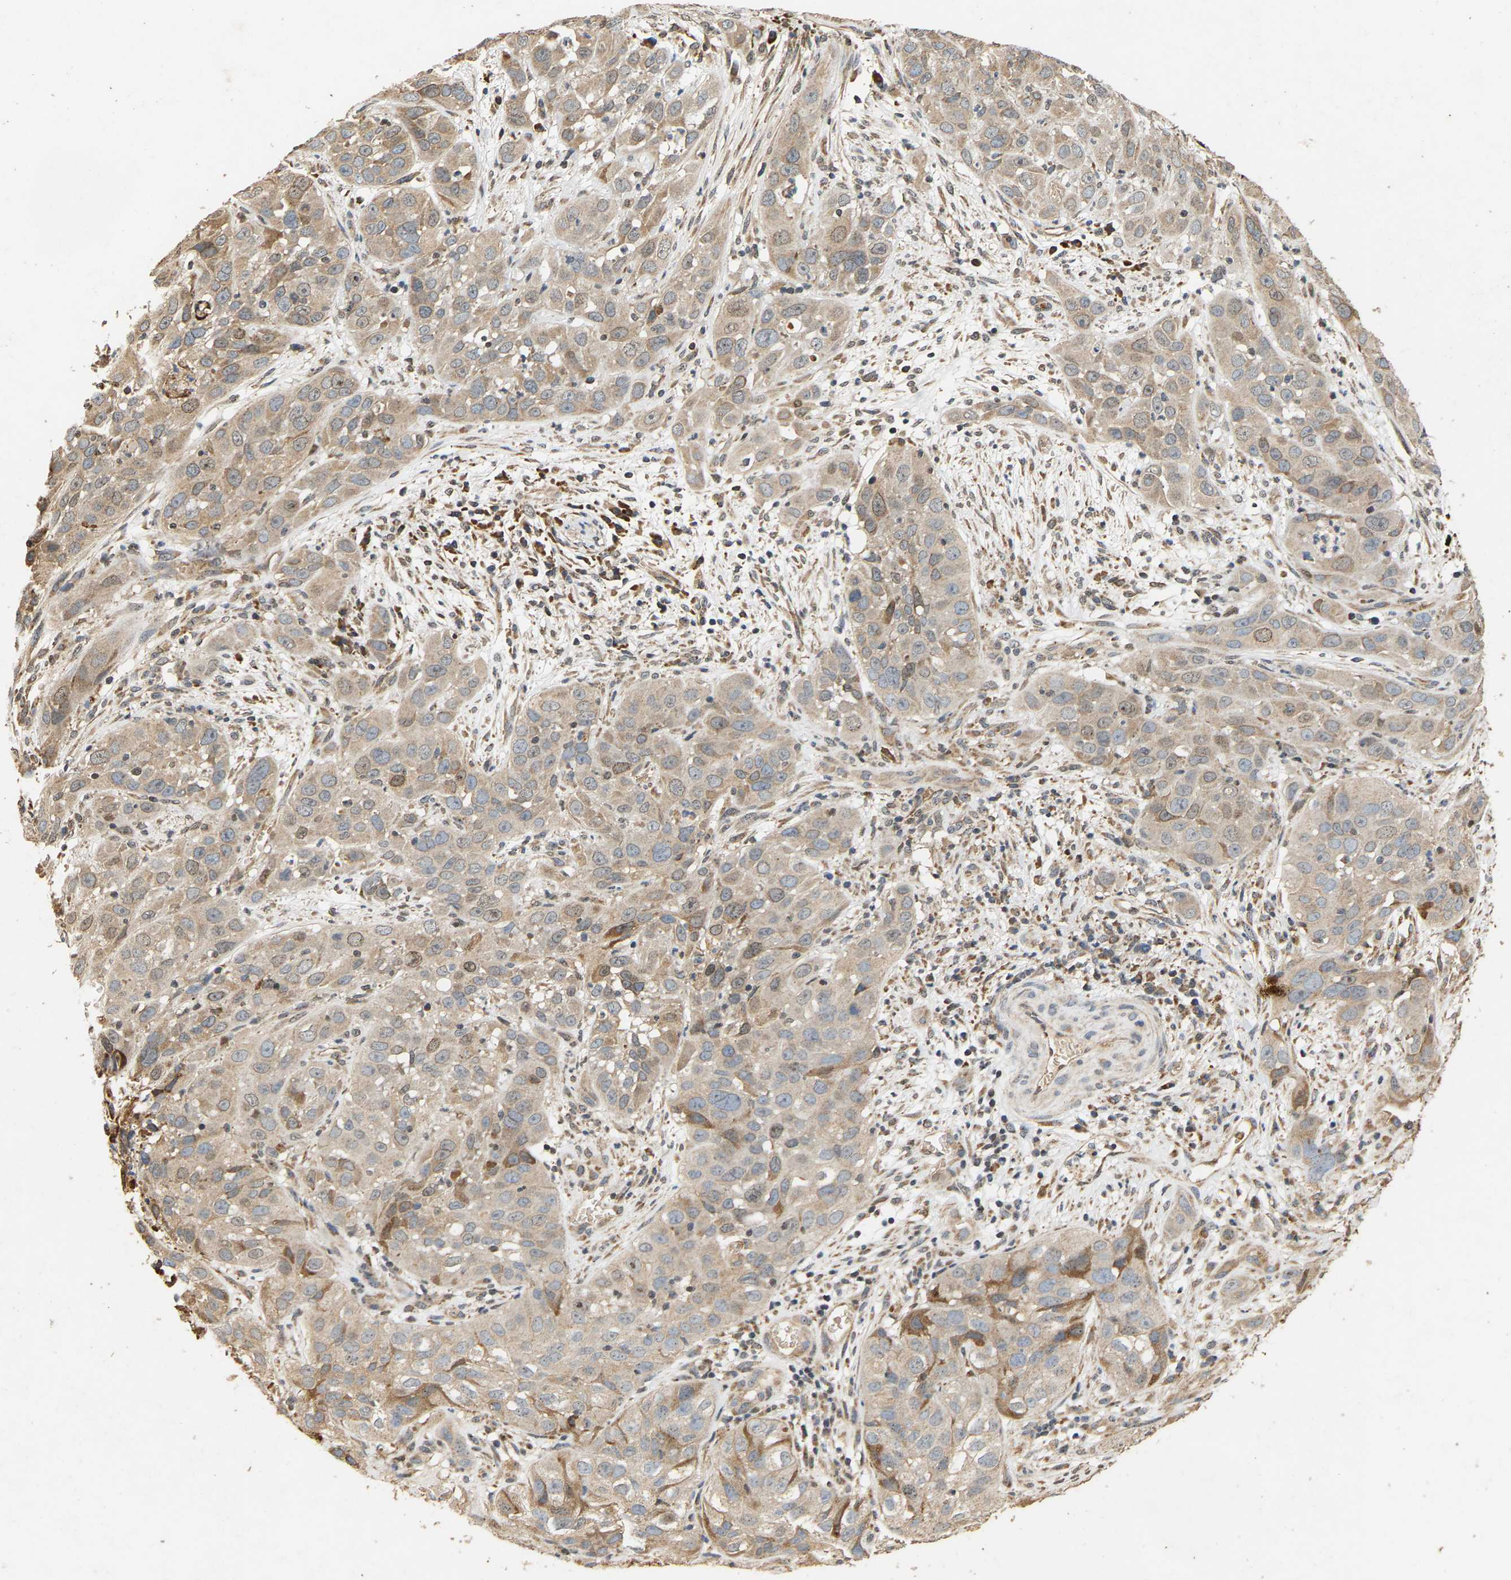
{"staining": {"intensity": "weak", "quantity": ">75%", "location": "cytoplasmic/membranous"}, "tissue": "cervical cancer", "cell_type": "Tumor cells", "image_type": "cancer", "snomed": [{"axis": "morphology", "description": "Squamous cell carcinoma, NOS"}, {"axis": "topography", "description": "Cervix"}], "caption": "A brown stain highlights weak cytoplasmic/membranous staining of a protein in cervical squamous cell carcinoma tumor cells.", "gene": "CIDEC", "patient": {"sex": "female", "age": 32}}